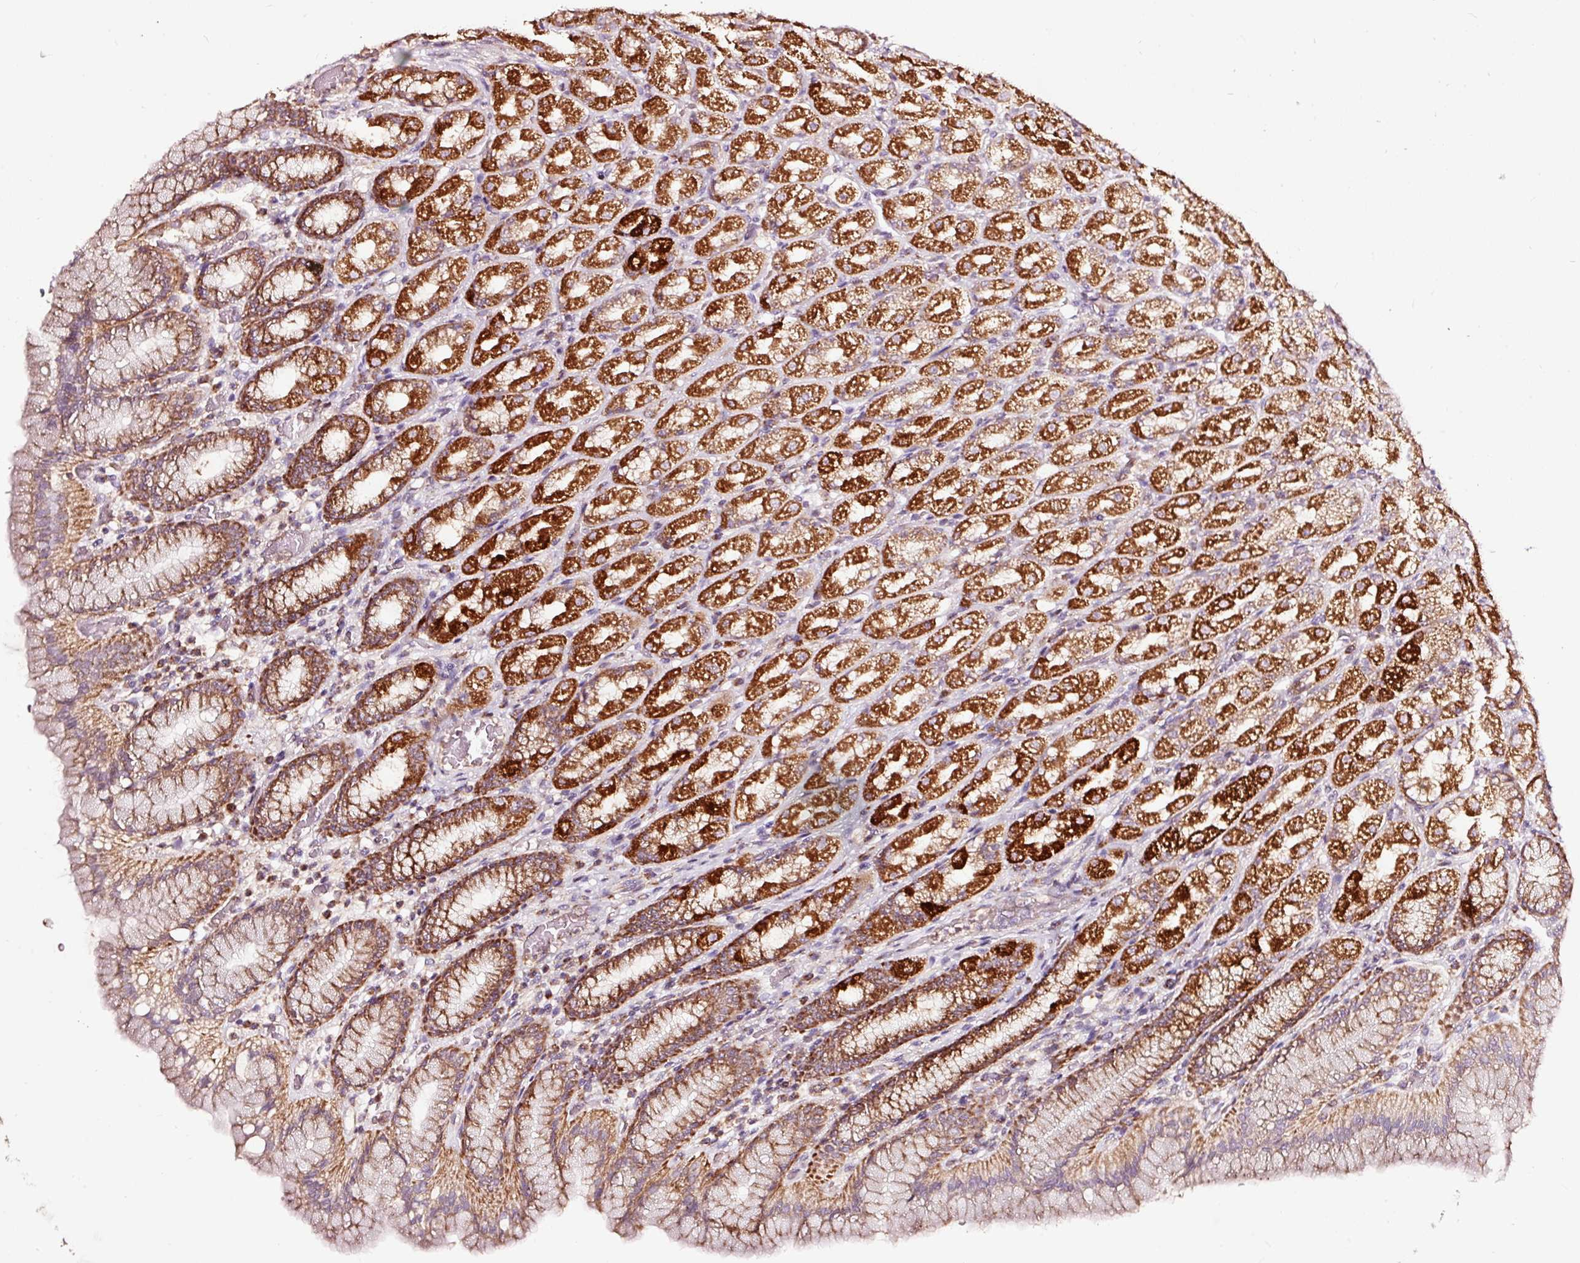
{"staining": {"intensity": "strong", "quantity": ">75%", "location": "cytoplasmic/membranous"}, "tissue": "stomach", "cell_type": "Glandular cells", "image_type": "normal", "snomed": [{"axis": "morphology", "description": "Normal tissue, NOS"}, {"axis": "topography", "description": "Stomach, upper"}, {"axis": "topography", "description": "Stomach"}], "caption": "This histopathology image reveals immunohistochemistry (IHC) staining of unremarkable stomach, with high strong cytoplasmic/membranous expression in about >75% of glandular cells.", "gene": "TPM1", "patient": {"sex": "male", "age": 68}}